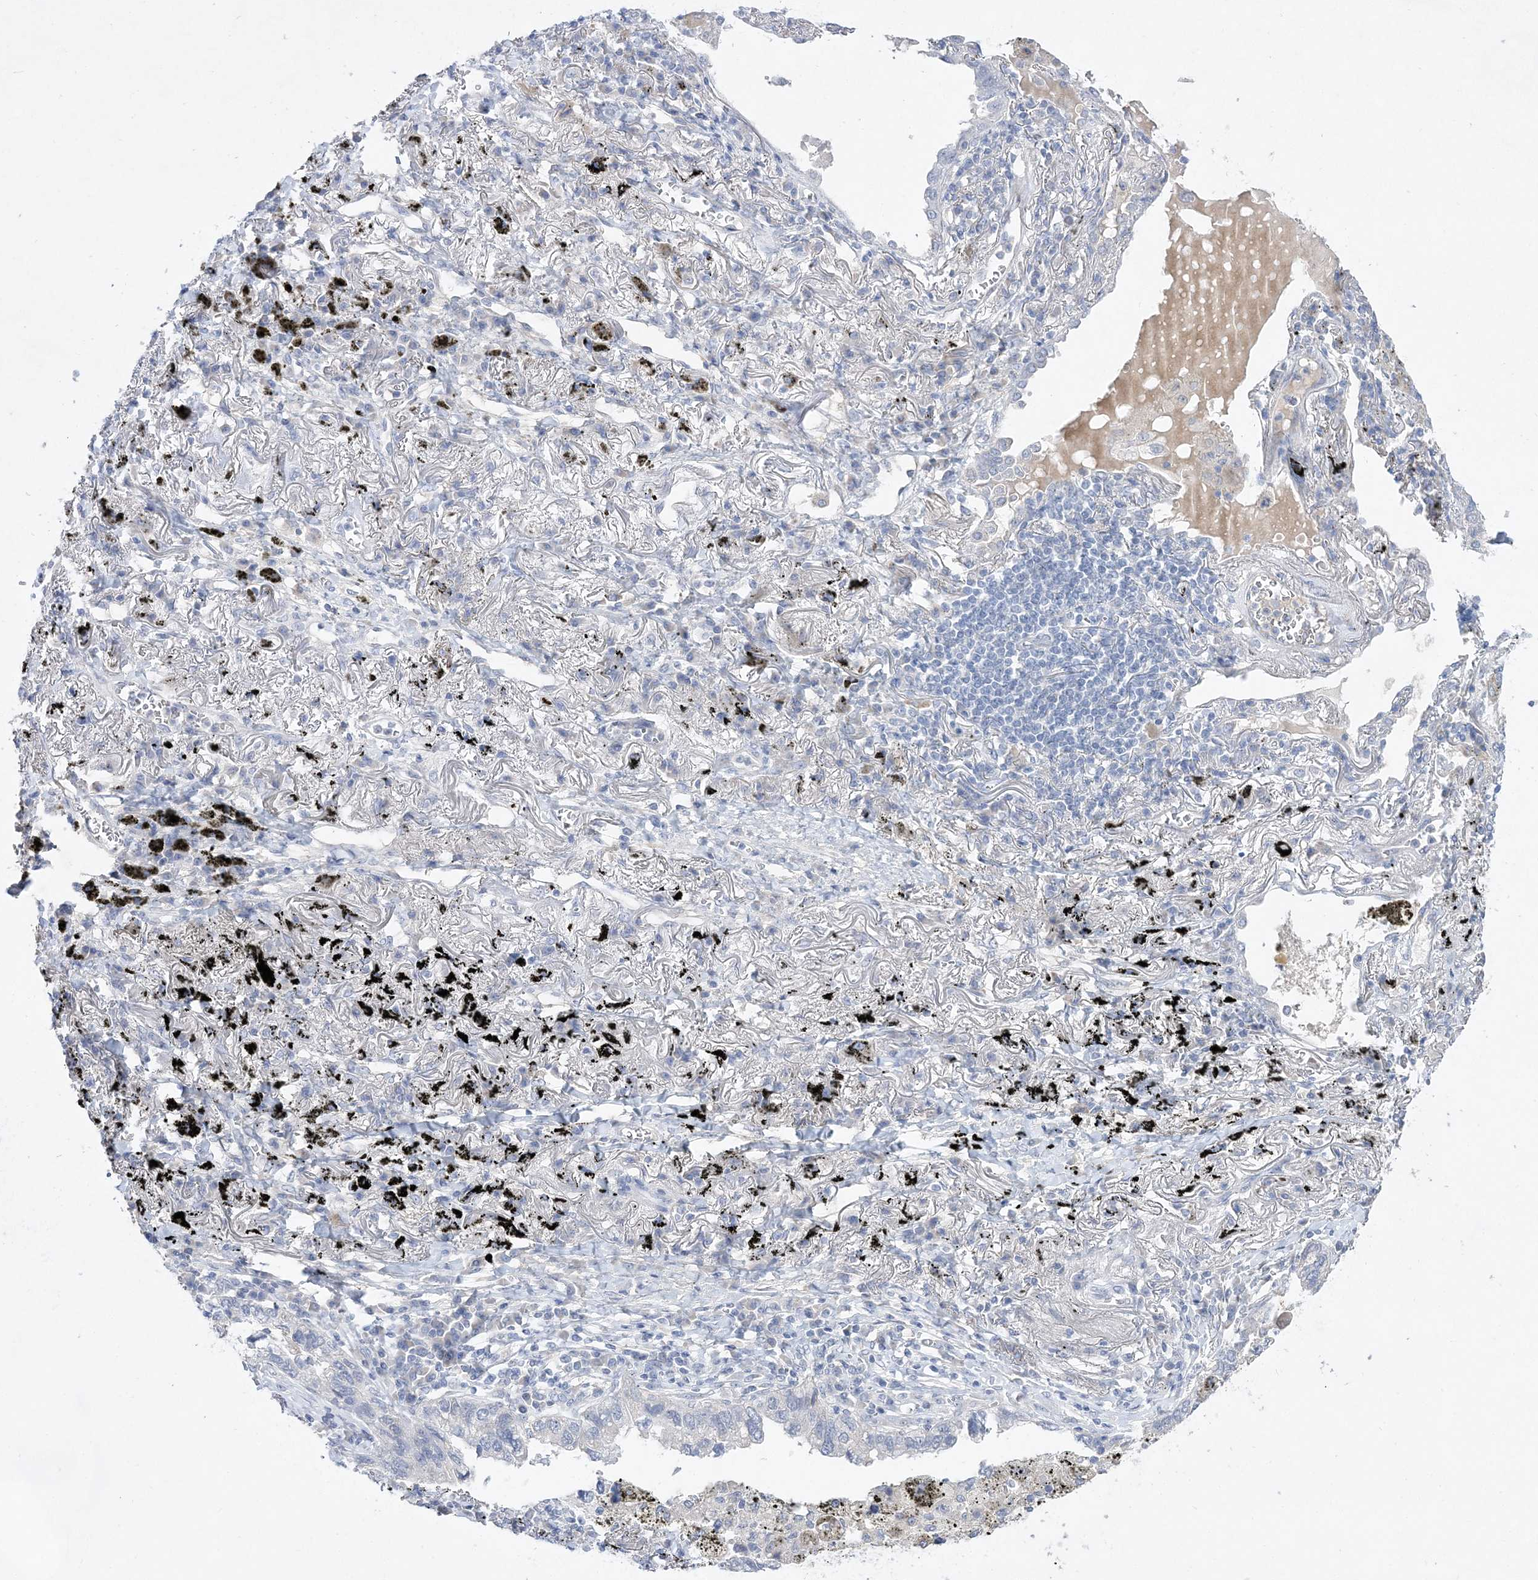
{"staining": {"intensity": "negative", "quantity": "none", "location": "none"}, "tissue": "lung cancer", "cell_type": "Tumor cells", "image_type": "cancer", "snomed": [{"axis": "morphology", "description": "Adenocarcinoma, NOS"}, {"axis": "topography", "description": "Lung"}], "caption": "Protein analysis of adenocarcinoma (lung) exhibits no significant positivity in tumor cells.", "gene": "TMEM132B", "patient": {"sex": "male", "age": 65}}